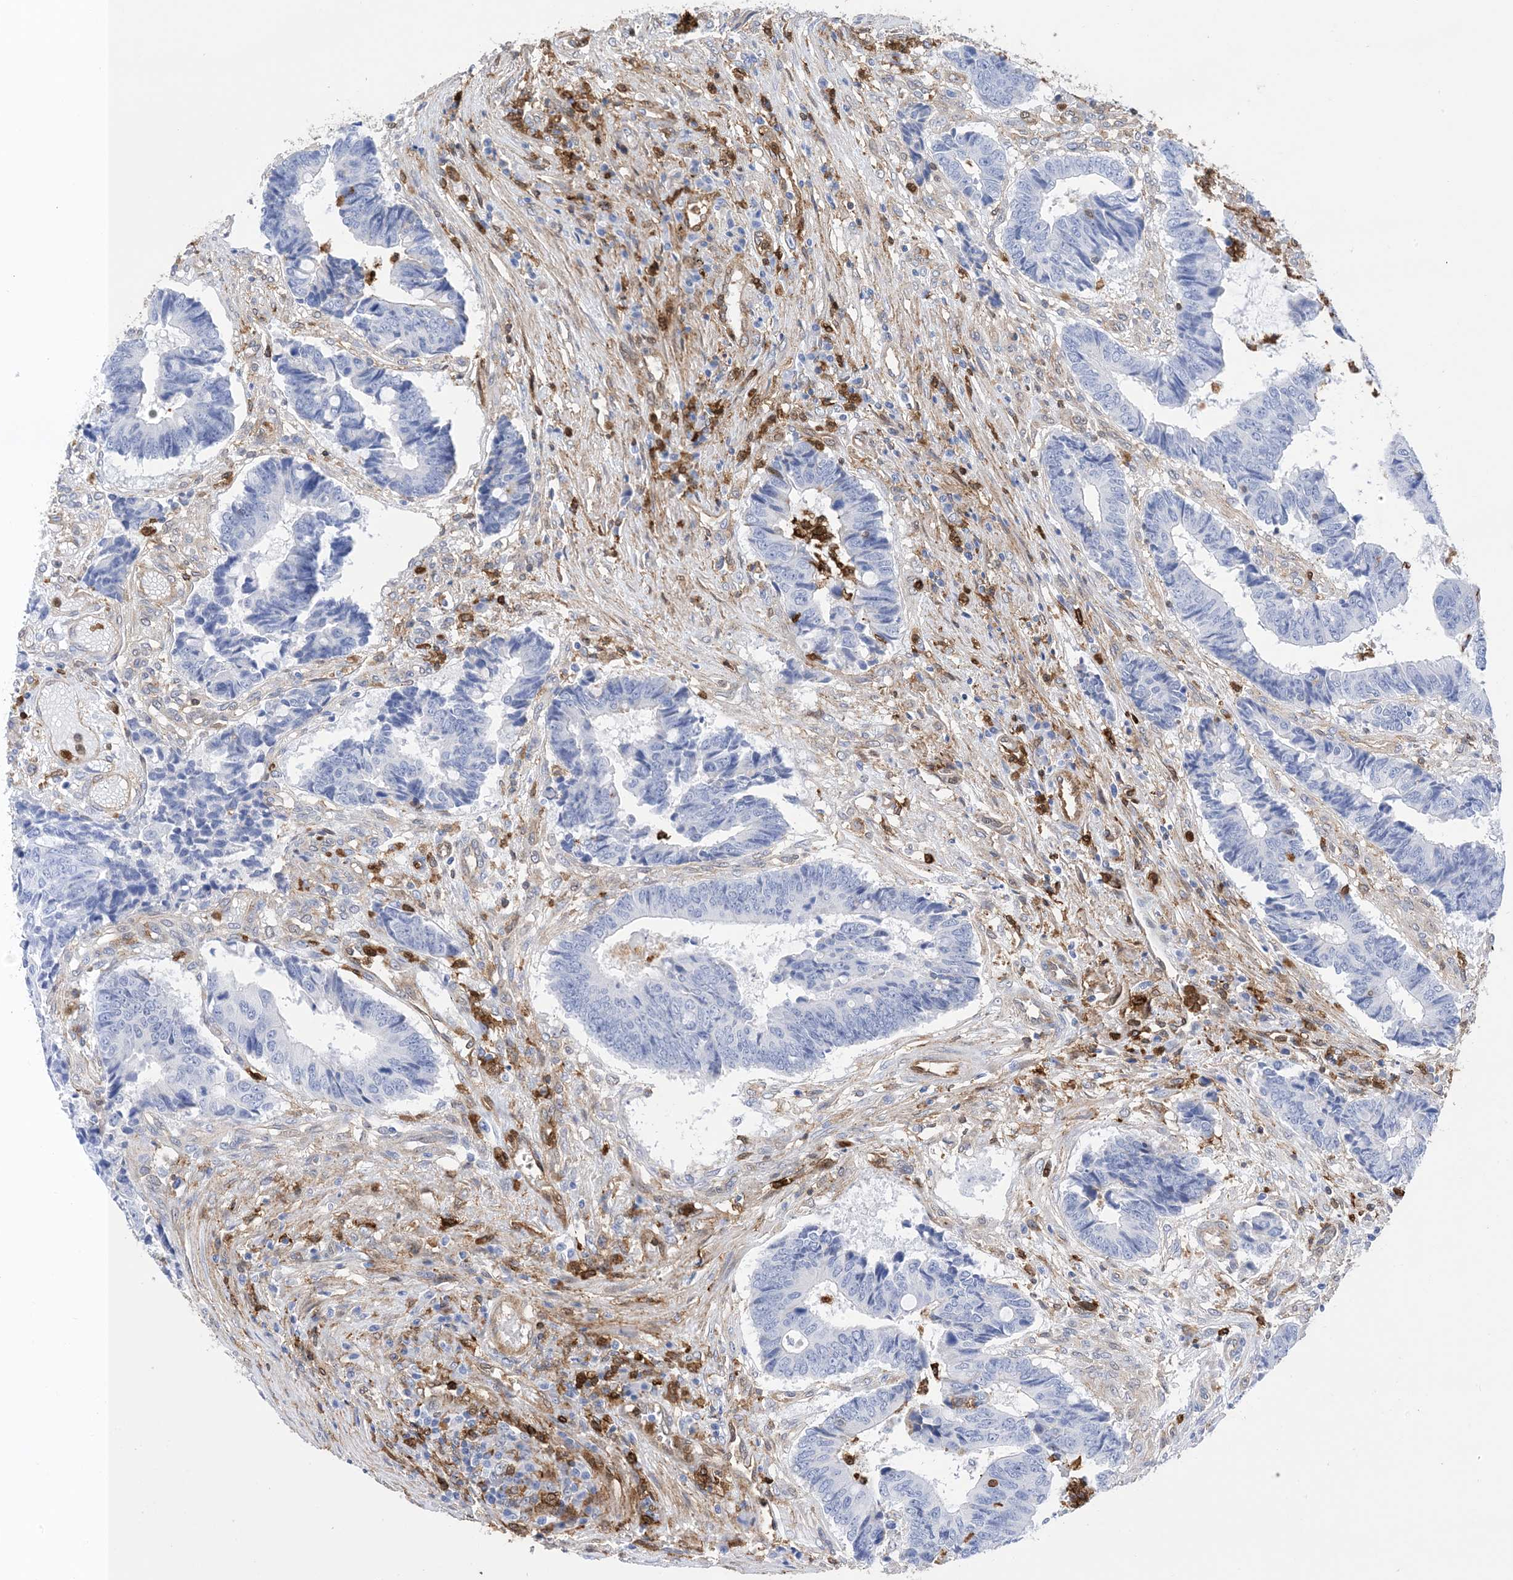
{"staining": {"intensity": "negative", "quantity": "none", "location": "none"}, "tissue": "colorectal cancer", "cell_type": "Tumor cells", "image_type": "cancer", "snomed": [{"axis": "morphology", "description": "Adenocarcinoma, NOS"}, {"axis": "topography", "description": "Rectum"}], "caption": "Immunohistochemistry (IHC) of human colorectal adenocarcinoma displays no staining in tumor cells.", "gene": "ANXA1", "patient": {"sex": "male", "age": 84}}